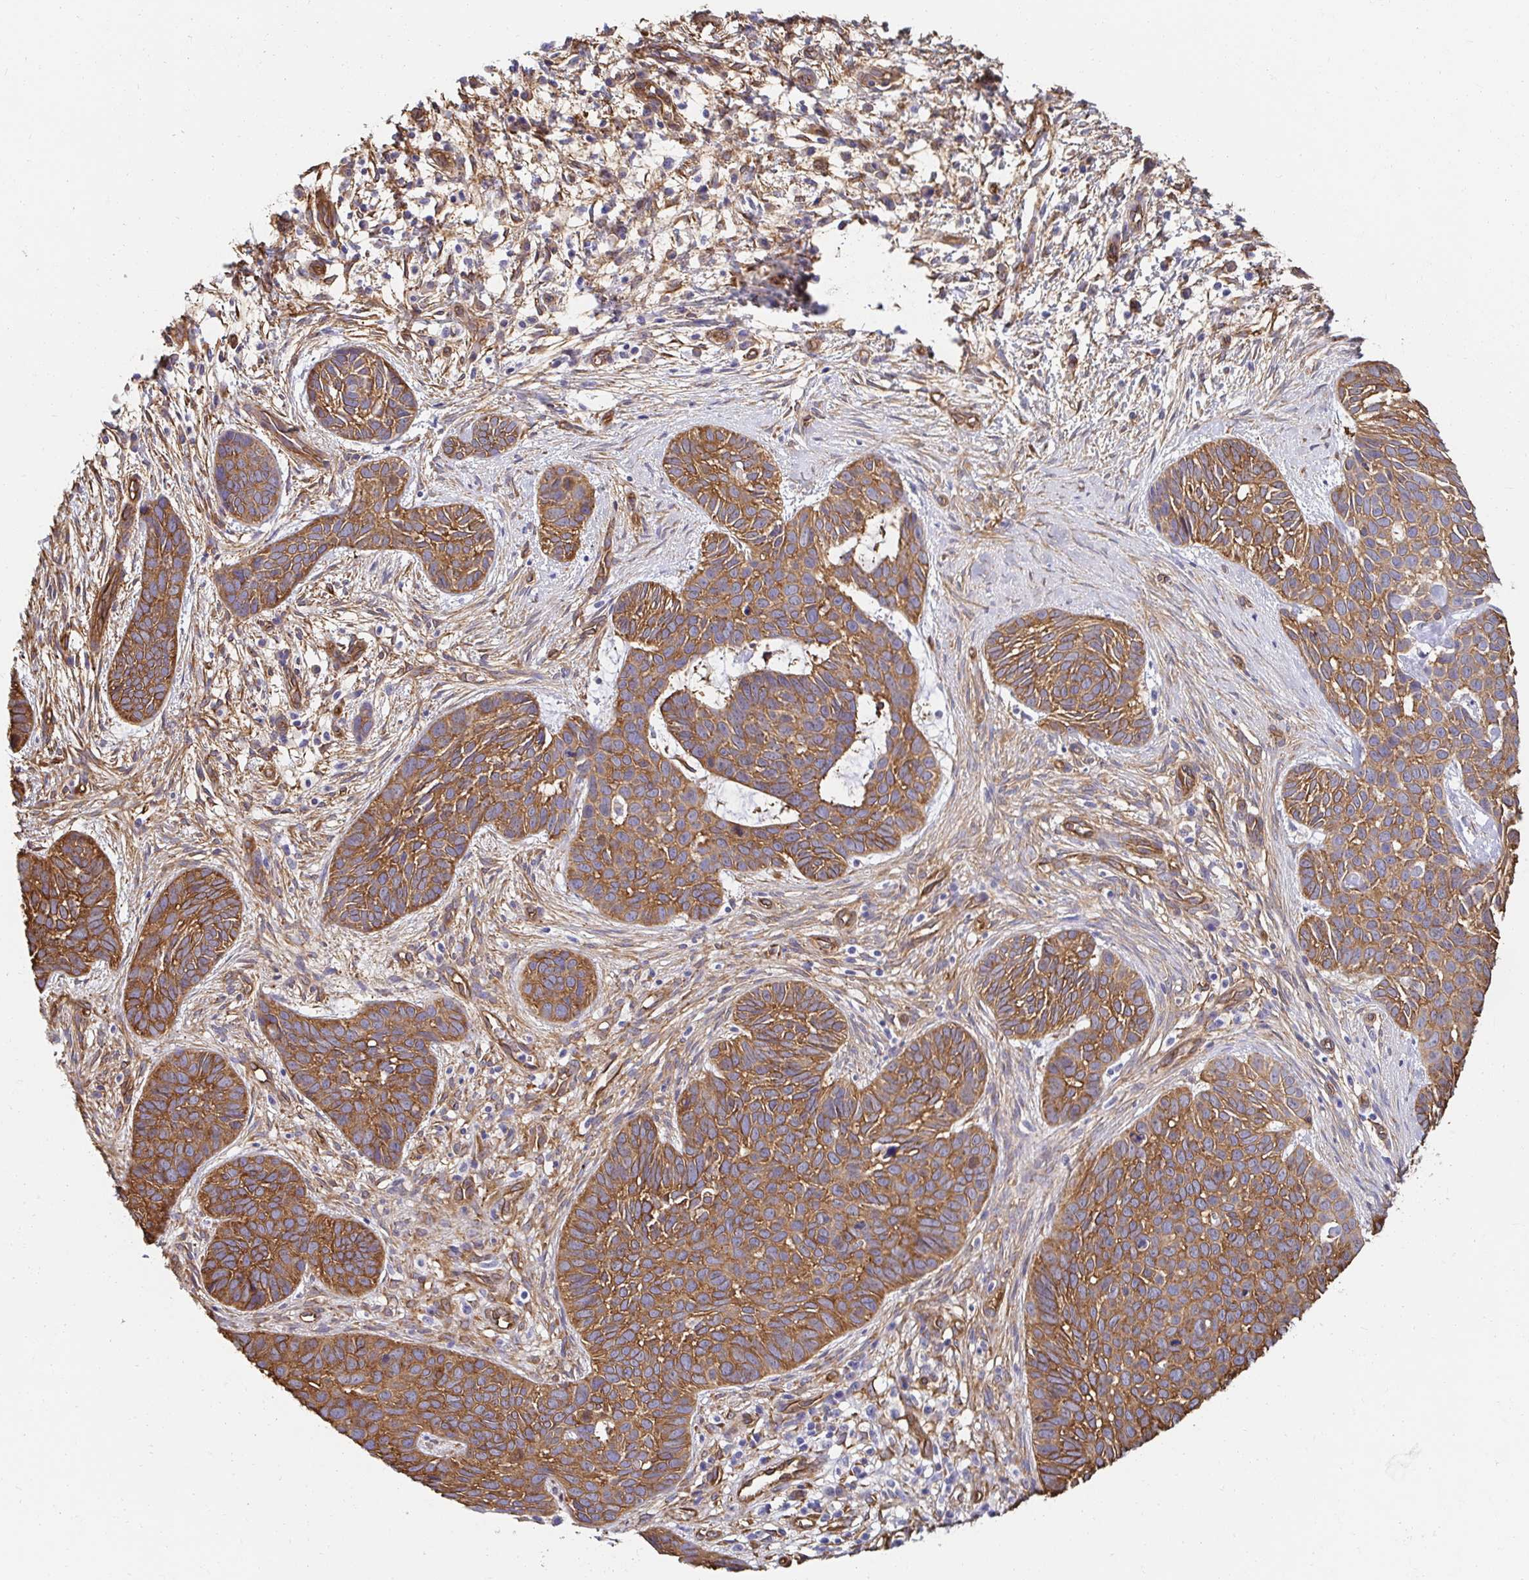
{"staining": {"intensity": "moderate", "quantity": ">75%", "location": "cytoplasmic/membranous"}, "tissue": "skin cancer", "cell_type": "Tumor cells", "image_type": "cancer", "snomed": [{"axis": "morphology", "description": "Basal cell carcinoma"}, {"axis": "topography", "description": "Skin"}], "caption": "The photomicrograph reveals immunohistochemical staining of skin basal cell carcinoma. There is moderate cytoplasmic/membranous positivity is present in approximately >75% of tumor cells.", "gene": "CTTN", "patient": {"sex": "male", "age": 69}}